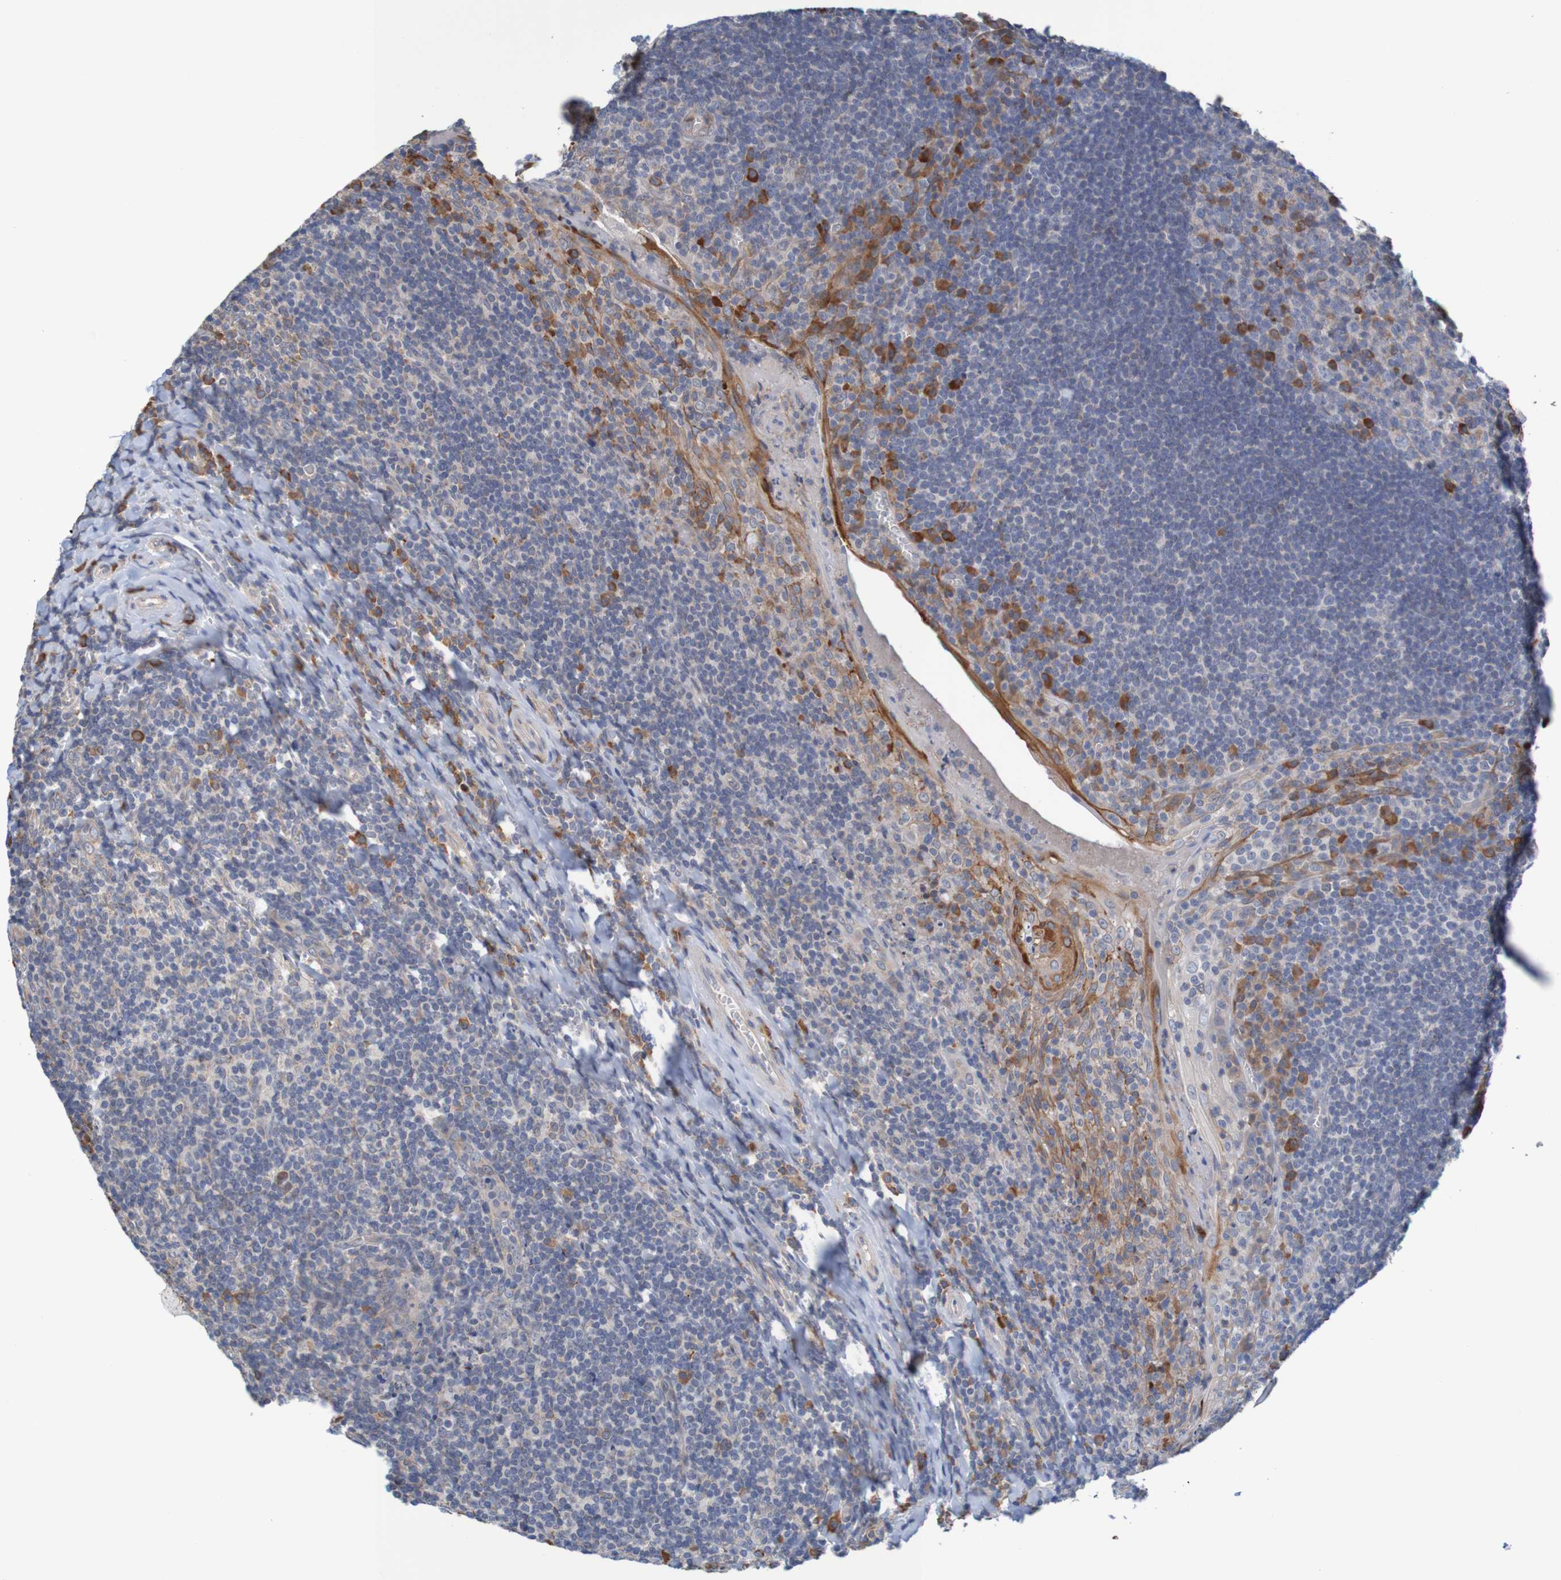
{"staining": {"intensity": "strong", "quantity": "<25%", "location": "cytoplasmic/membranous"}, "tissue": "tonsil", "cell_type": "Germinal center cells", "image_type": "normal", "snomed": [{"axis": "morphology", "description": "Normal tissue, NOS"}, {"axis": "topography", "description": "Tonsil"}], "caption": "Protein expression analysis of normal tonsil demonstrates strong cytoplasmic/membranous staining in about <25% of germinal center cells. (IHC, brightfield microscopy, high magnification).", "gene": "CLDN18", "patient": {"sex": "male", "age": 37}}